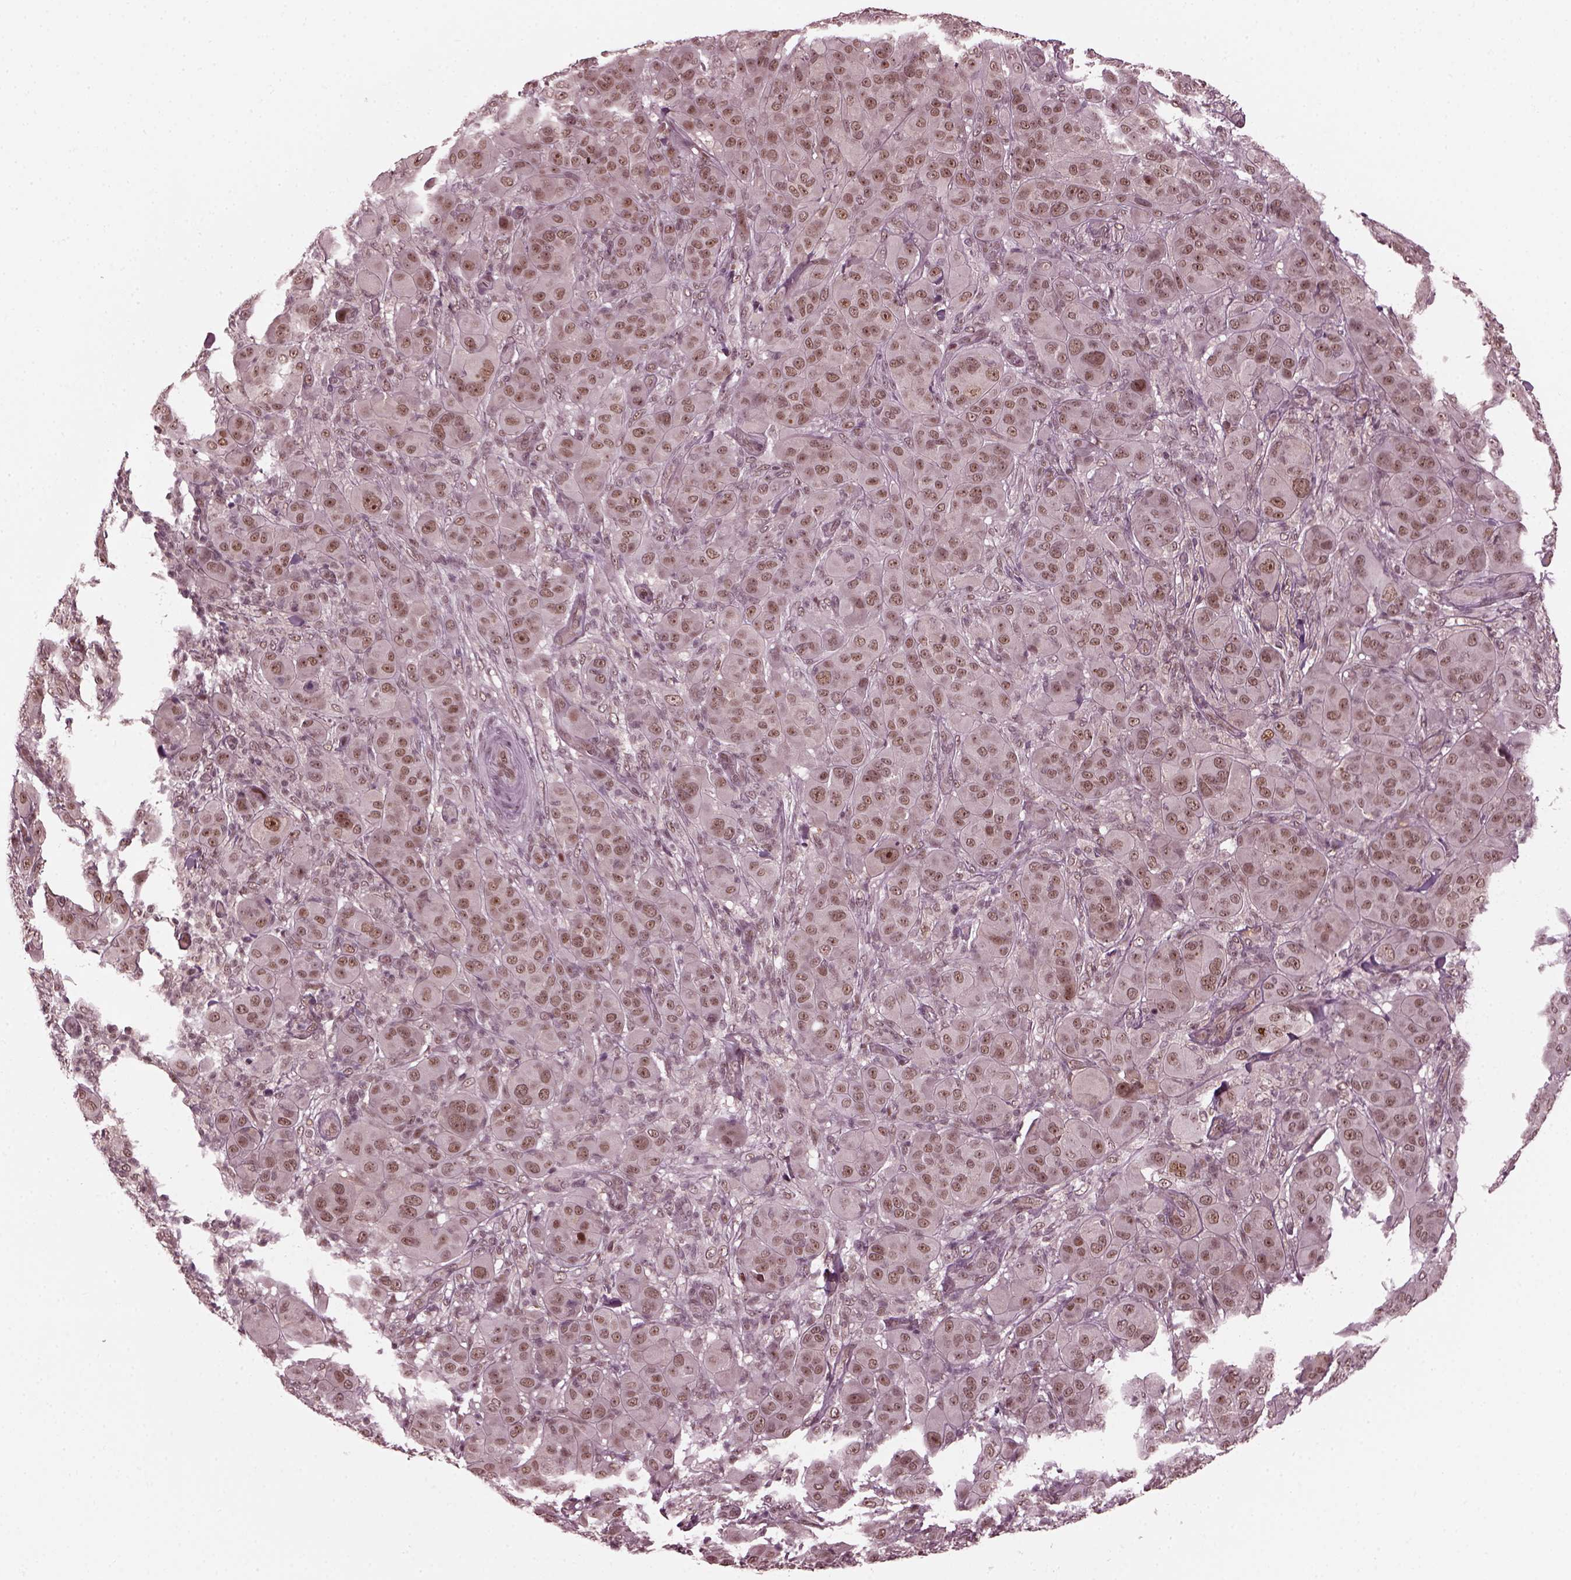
{"staining": {"intensity": "moderate", "quantity": ">75%", "location": "nuclear"}, "tissue": "melanoma", "cell_type": "Tumor cells", "image_type": "cancer", "snomed": [{"axis": "morphology", "description": "Malignant melanoma, NOS"}, {"axis": "topography", "description": "Skin"}], "caption": "Melanoma tissue exhibits moderate nuclear positivity in about >75% of tumor cells, visualized by immunohistochemistry. Nuclei are stained in blue.", "gene": "TRIB3", "patient": {"sex": "female", "age": 87}}